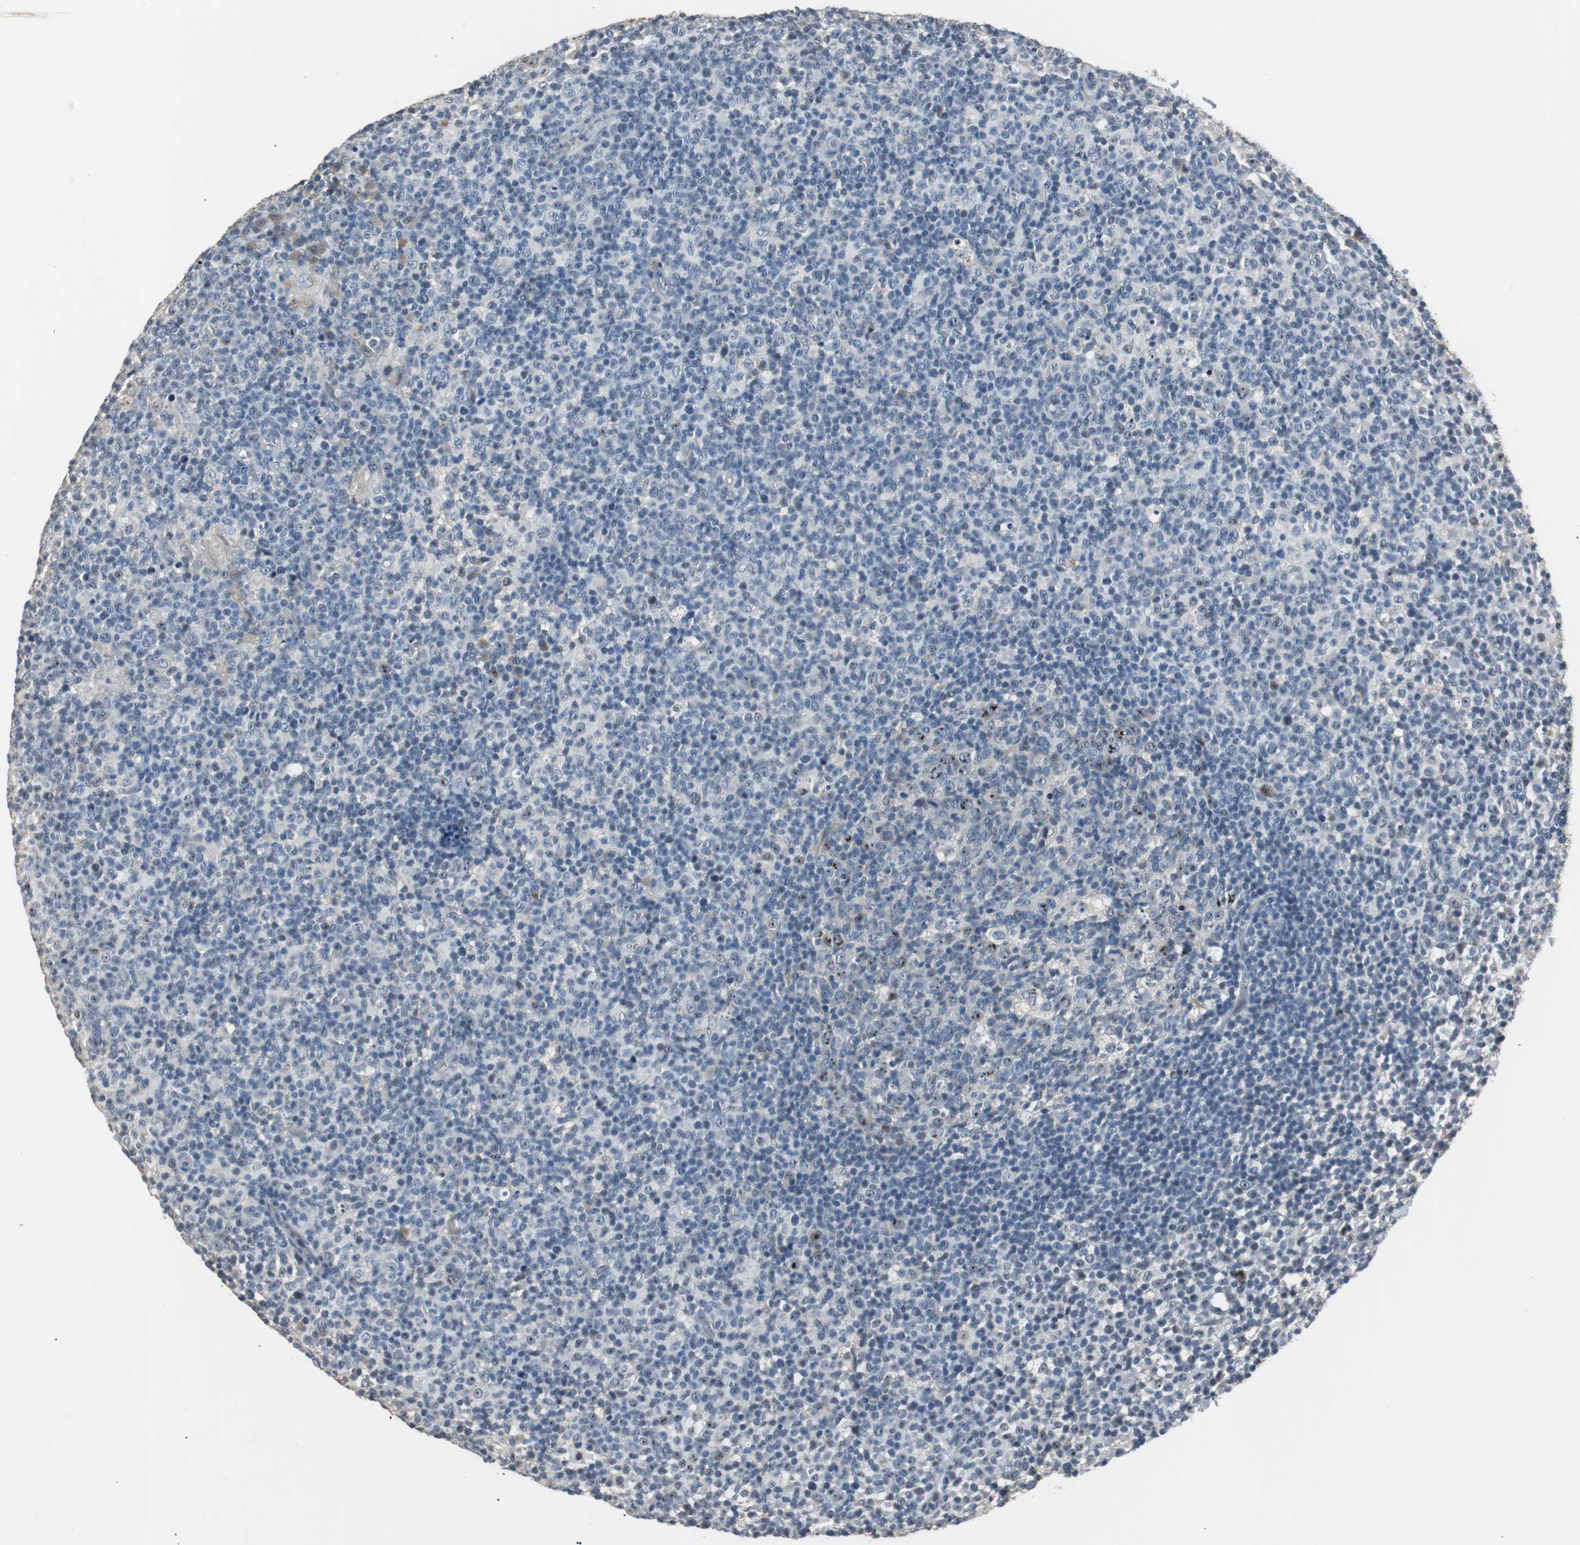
{"staining": {"intensity": "negative", "quantity": "none", "location": "none"}, "tissue": "lymph node", "cell_type": "Germinal center cells", "image_type": "normal", "snomed": [{"axis": "morphology", "description": "Normal tissue, NOS"}, {"axis": "morphology", "description": "Inflammation, NOS"}, {"axis": "topography", "description": "Lymph node"}], "caption": "High power microscopy histopathology image of an immunohistochemistry image of normal lymph node, revealing no significant staining in germinal center cells.", "gene": "PCYT1B", "patient": {"sex": "male", "age": 55}}